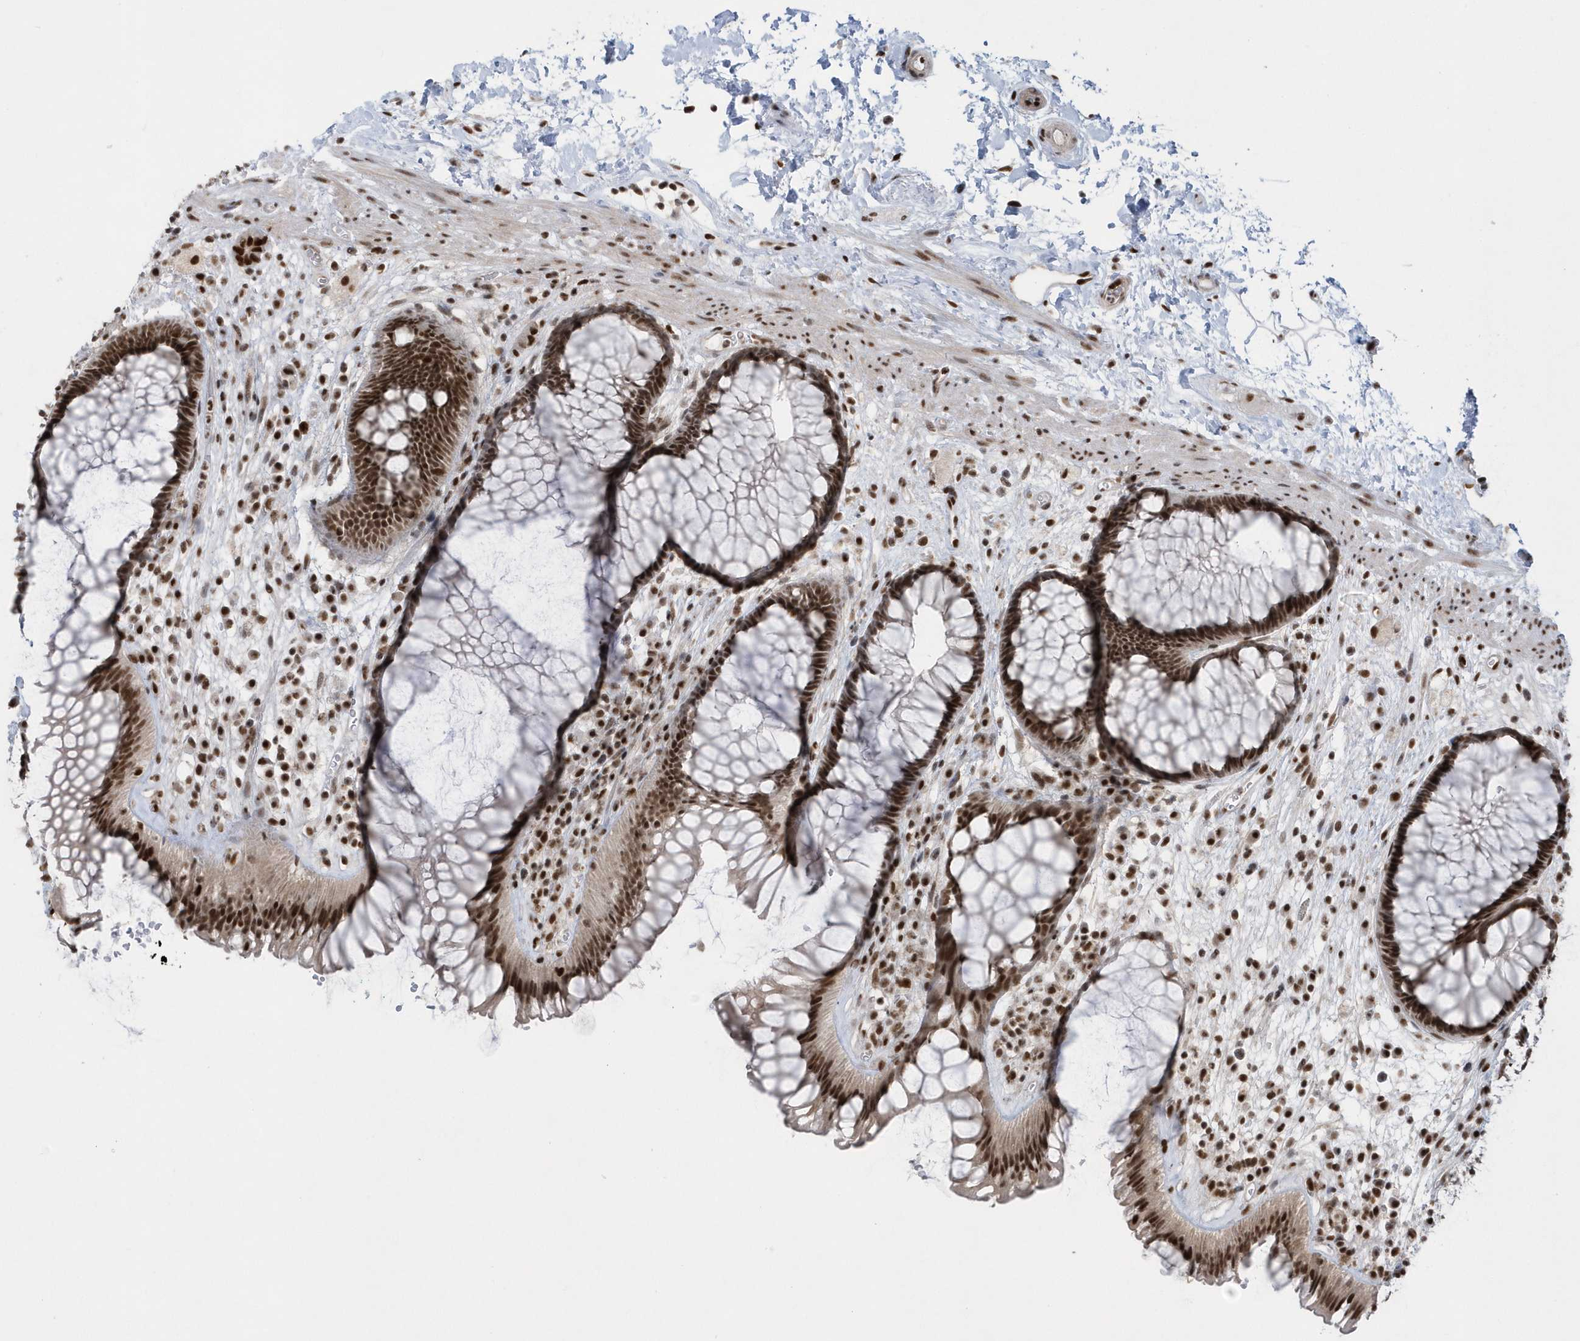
{"staining": {"intensity": "strong", "quantity": ">75%", "location": "nuclear"}, "tissue": "rectum", "cell_type": "Glandular cells", "image_type": "normal", "snomed": [{"axis": "morphology", "description": "Normal tissue, NOS"}, {"axis": "topography", "description": "Rectum"}], "caption": "Immunohistochemistry of normal rectum displays high levels of strong nuclear staining in about >75% of glandular cells.", "gene": "SEPHS1", "patient": {"sex": "male", "age": 51}}